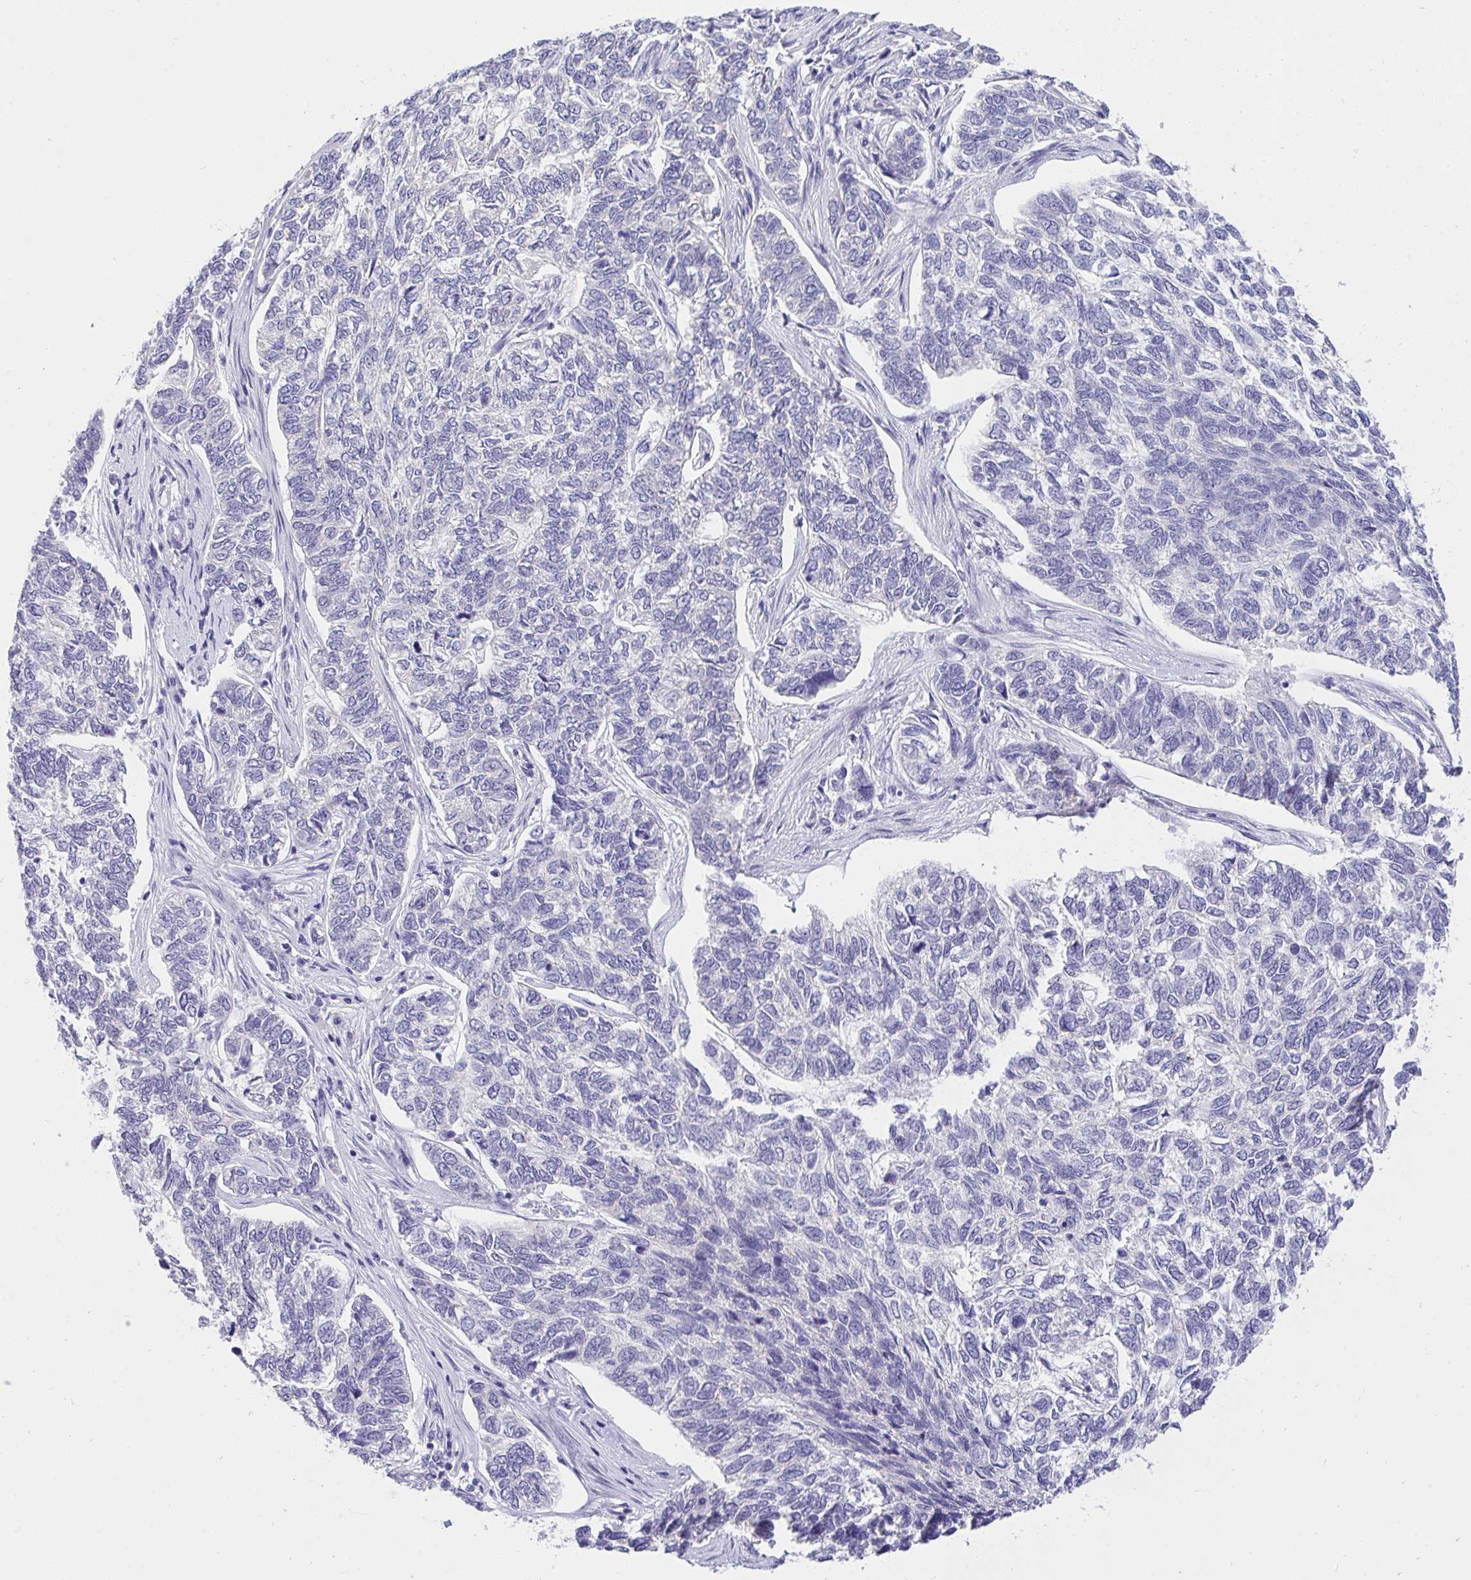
{"staining": {"intensity": "negative", "quantity": "none", "location": "none"}, "tissue": "skin cancer", "cell_type": "Tumor cells", "image_type": "cancer", "snomed": [{"axis": "morphology", "description": "Basal cell carcinoma"}, {"axis": "topography", "description": "Skin"}], "caption": "Image shows no protein positivity in tumor cells of skin cancer (basal cell carcinoma) tissue.", "gene": "VGLL3", "patient": {"sex": "female", "age": 65}}